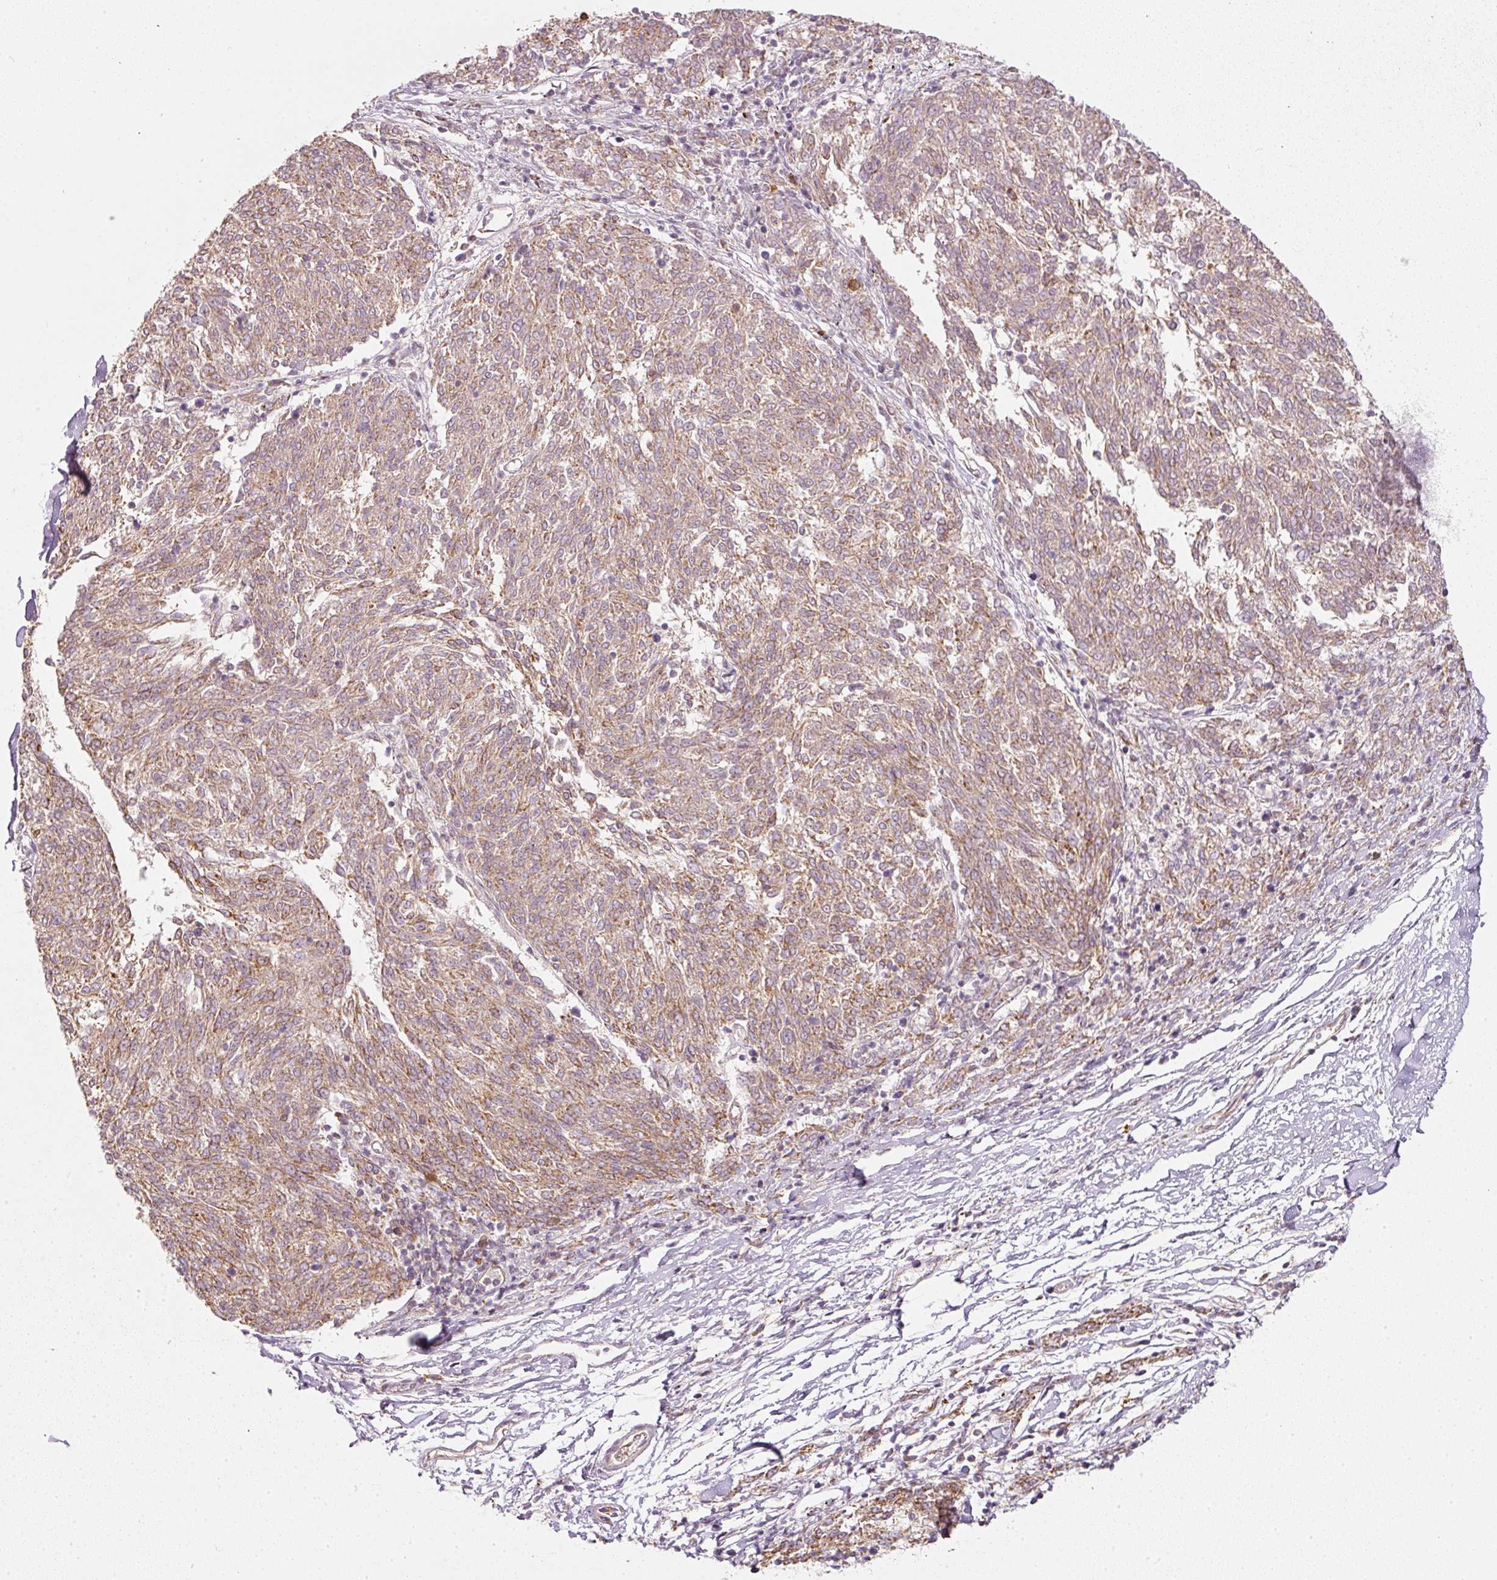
{"staining": {"intensity": "moderate", "quantity": "25%-75%", "location": "cytoplasmic/membranous,nuclear"}, "tissue": "melanoma", "cell_type": "Tumor cells", "image_type": "cancer", "snomed": [{"axis": "morphology", "description": "Malignant melanoma, NOS"}, {"axis": "topography", "description": "Skin"}], "caption": "Approximately 25%-75% of tumor cells in malignant melanoma show moderate cytoplasmic/membranous and nuclear protein positivity as visualized by brown immunohistochemical staining.", "gene": "DUT", "patient": {"sex": "female", "age": 72}}